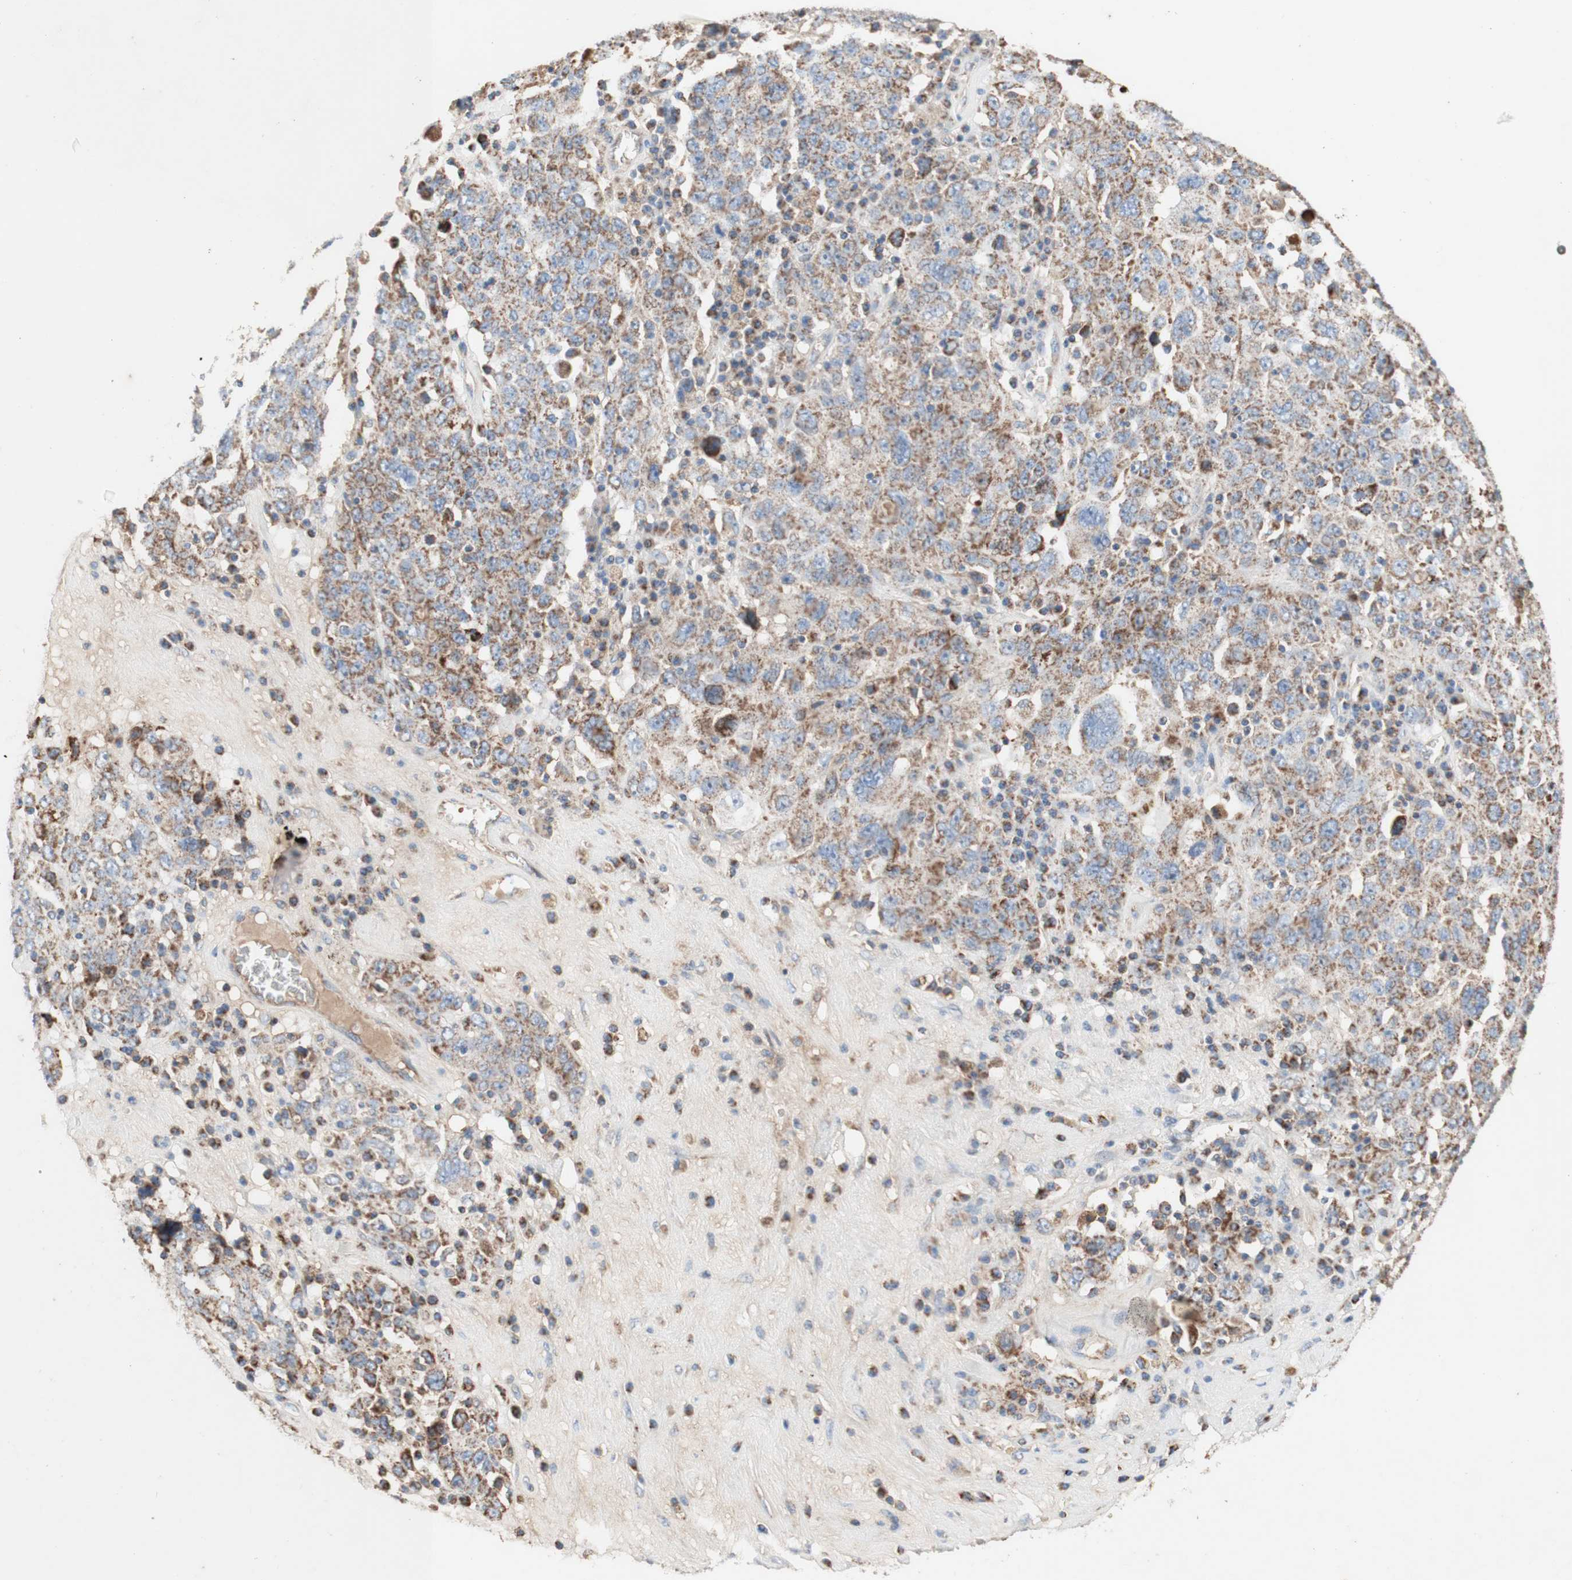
{"staining": {"intensity": "moderate", "quantity": ">75%", "location": "cytoplasmic/membranous"}, "tissue": "ovarian cancer", "cell_type": "Tumor cells", "image_type": "cancer", "snomed": [{"axis": "morphology", "description": "Carcinoma, endometroid"}, {"axis": "topography", "description": "Ovary"}], "caption": "Moderate cytoplasmic/membranous protein positivity is present in approximately >75% of tumor cells in ovarian cancer.", "gene": "SDHB", "patient": {"sex": "female", "age": 62}}